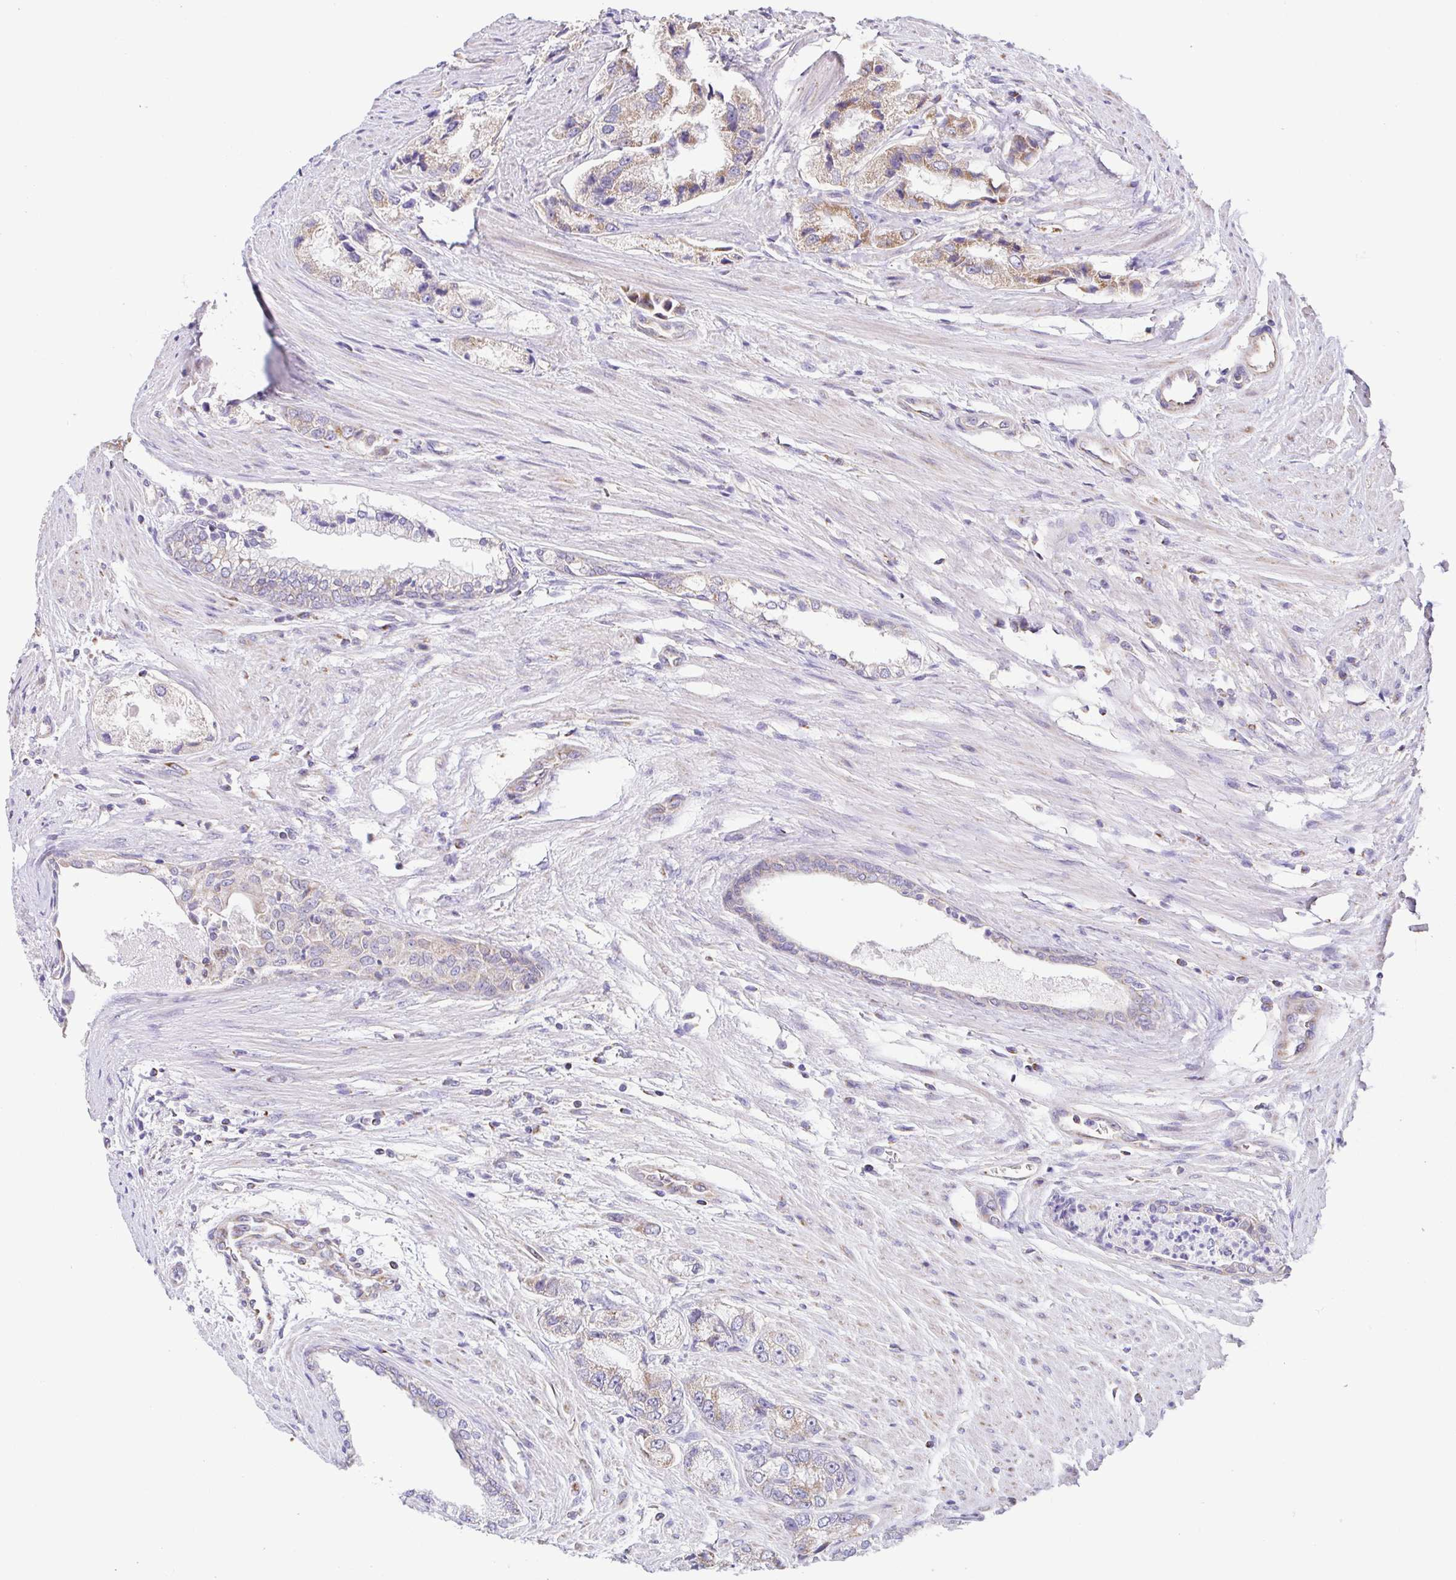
{"staining": {"intensity": "weak", "quantity": "25%-75%", "location": "cytoplasmic/membranous"}, "tissue": "prostate cancer", "cell_type": "Tumor cells", "image_type": "cancer", "snomed": [{"axis": "morphology", "description": "Adenocarcinoma, Low grade"}, {"axis": "topography", "description": "Prostate"}], "caption": "Prostate cancer (adenocarcinoma (low-grade)) was stained to show a protein in brown. There is low levels of weak cytoplasmic/membranous expression in about 25%-75% of tumor cells.", "gene": "GINM1", "patient": {"sex": "male", "age": 69}}